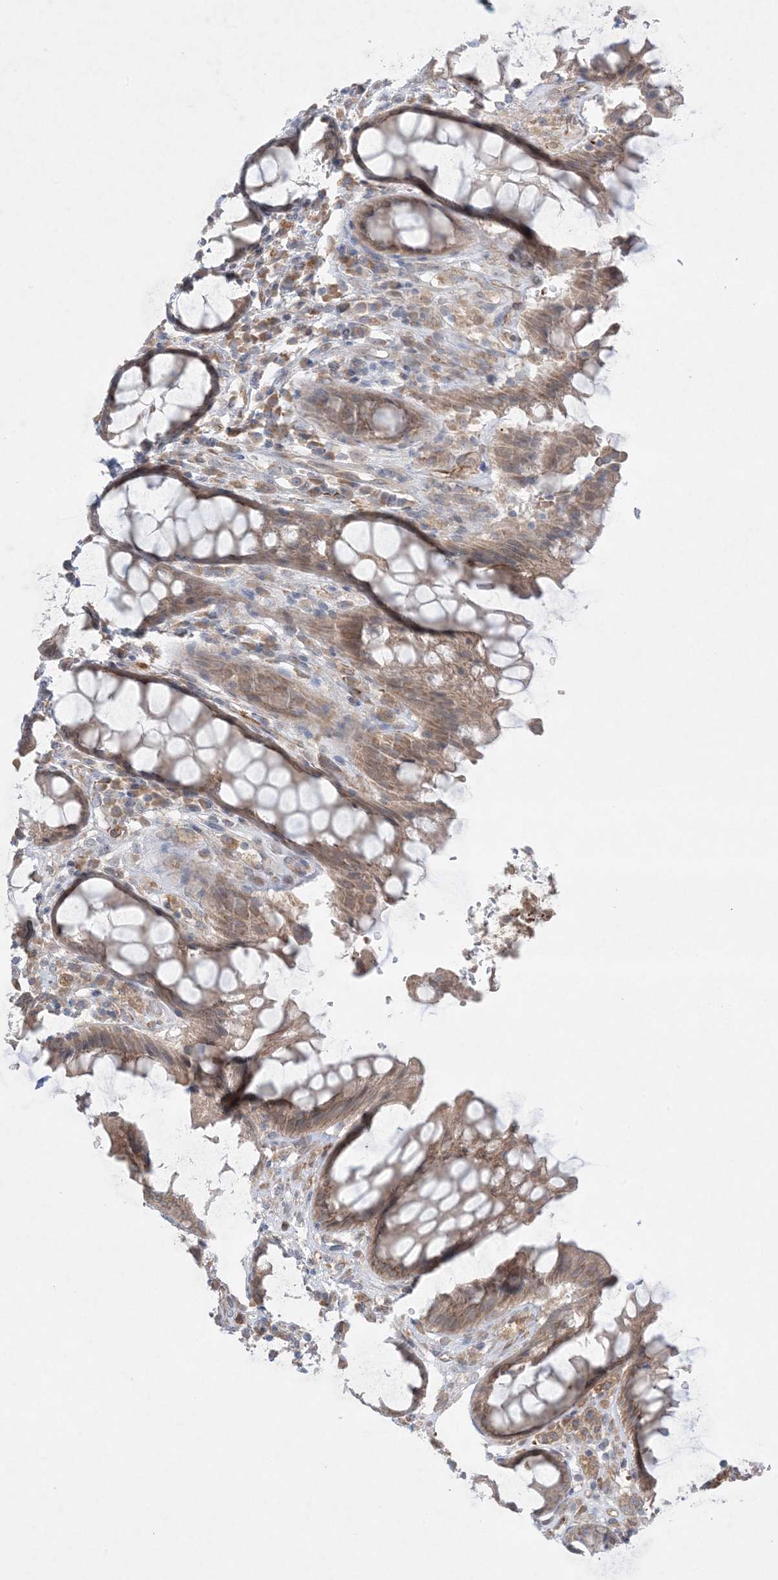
{"staining": {"intensity": "moderate", "quantity": ">75%", "location": "cytoplasmic/membranous"}, "tissue": "rectum", "cell_type": "Glandular cells", "image_type": "normal", "snomed": [{"axis": "morphology", "description": "Normal tissue, NOS"}, {"axis": "topography", "description": "Rectum"}], "caption": "Immunohistochemistry (IHC) of normal human rectum displays medium levels of moderate cytoplasmic/membranous positivity in about >75% of glandular cells. Nuclei are stained in blue.", "gene": "MMGT1", "patient": {"sex": "male", "age": 64}}